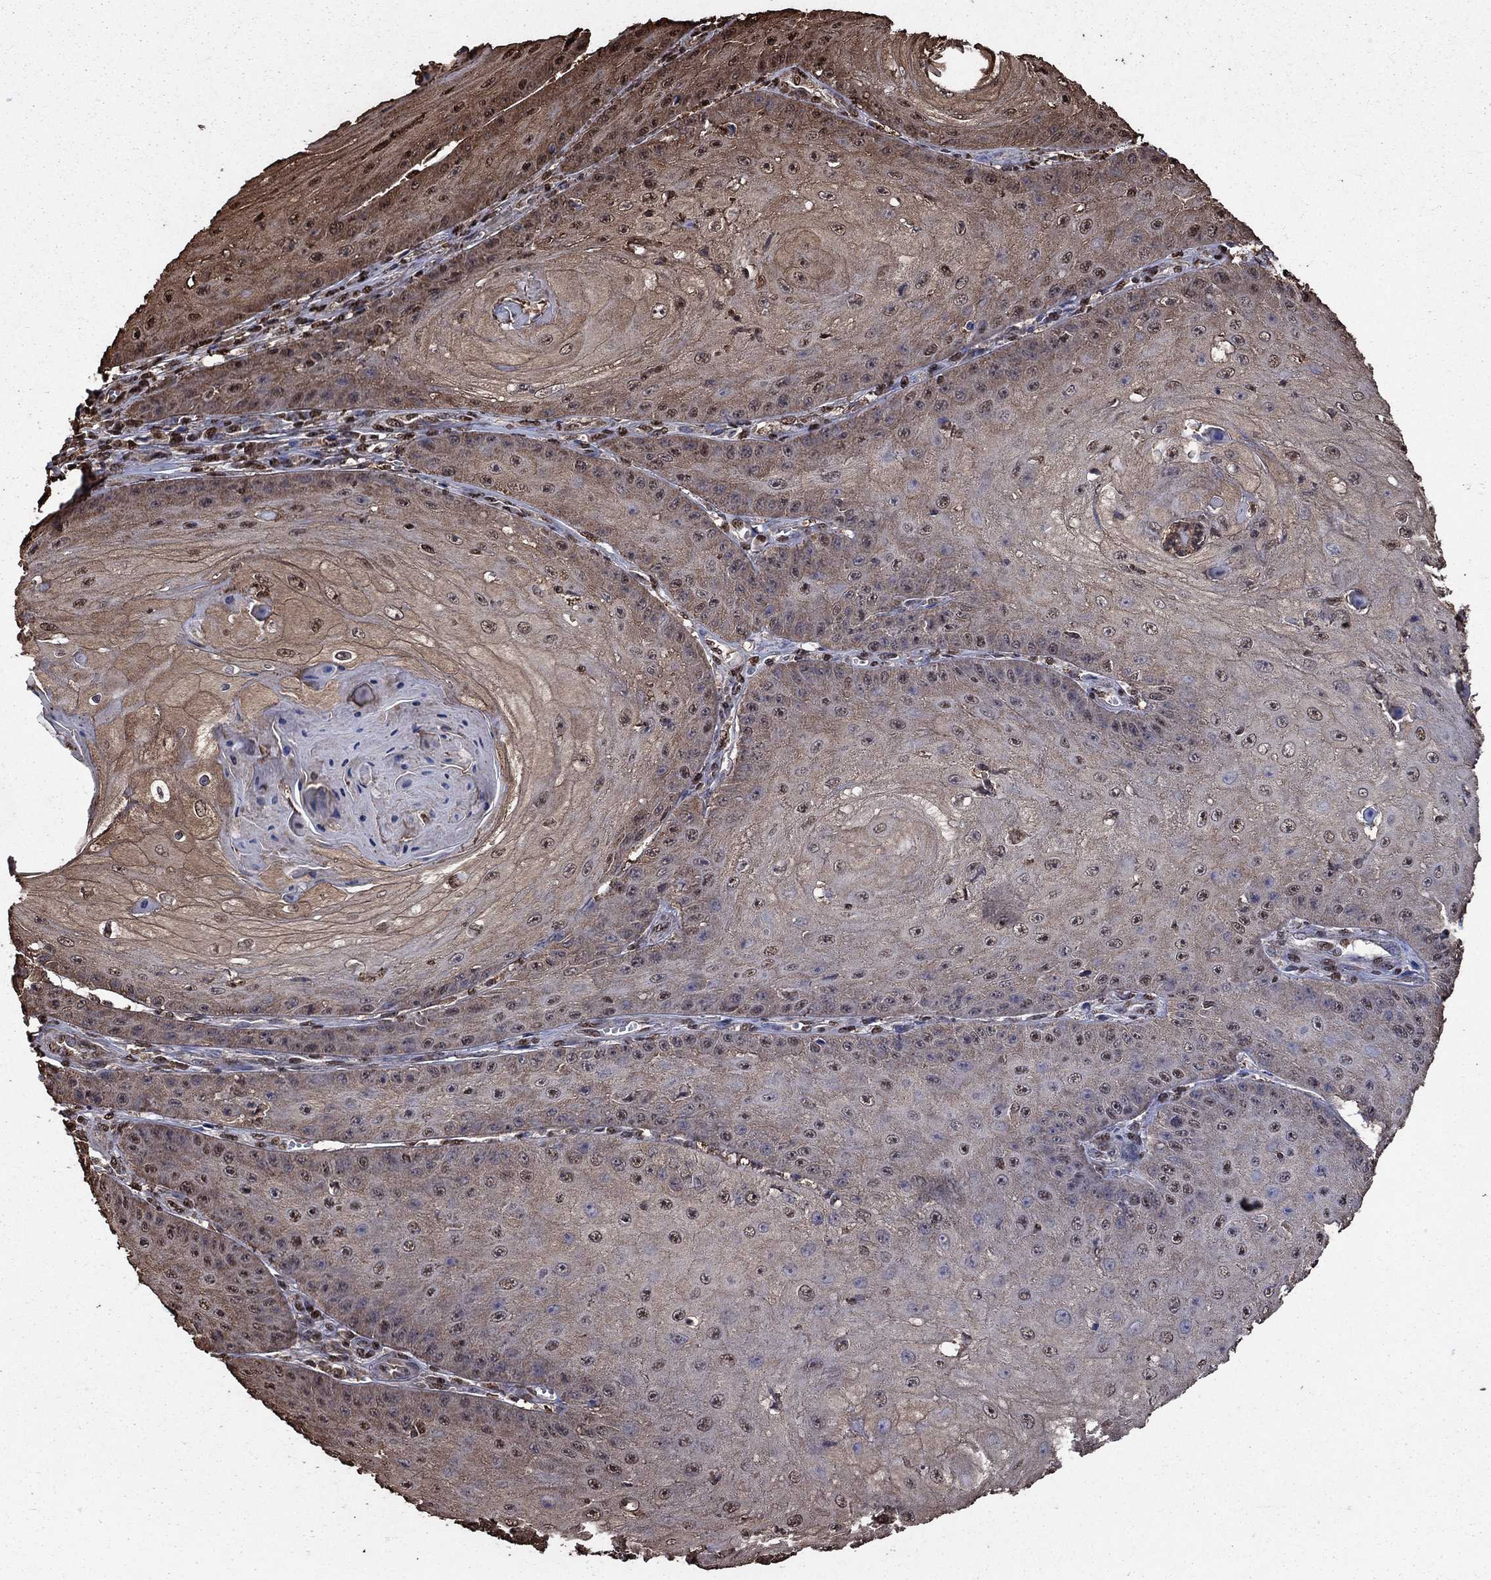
{"staining": {"intensity": "moderate", "quantity": "<25%", "location": "cytoplasmic/membranous,nuclear"}, "tissue": "skin cancer", "cell_type": "Tumor cells", "image_type": "cancer", "snomed": [{"axis": "morphology", "description": "Squamous cell carcinoma, NOS"}, {"axis": "topography", "description": "Skin"}], "caption": "Human squamous cell carcinoma (skin) stained with a protein marker shows moderate staining in tumor cells.", "gene": "GAPDH", "patient": {"sex": "male", "age": 70}}